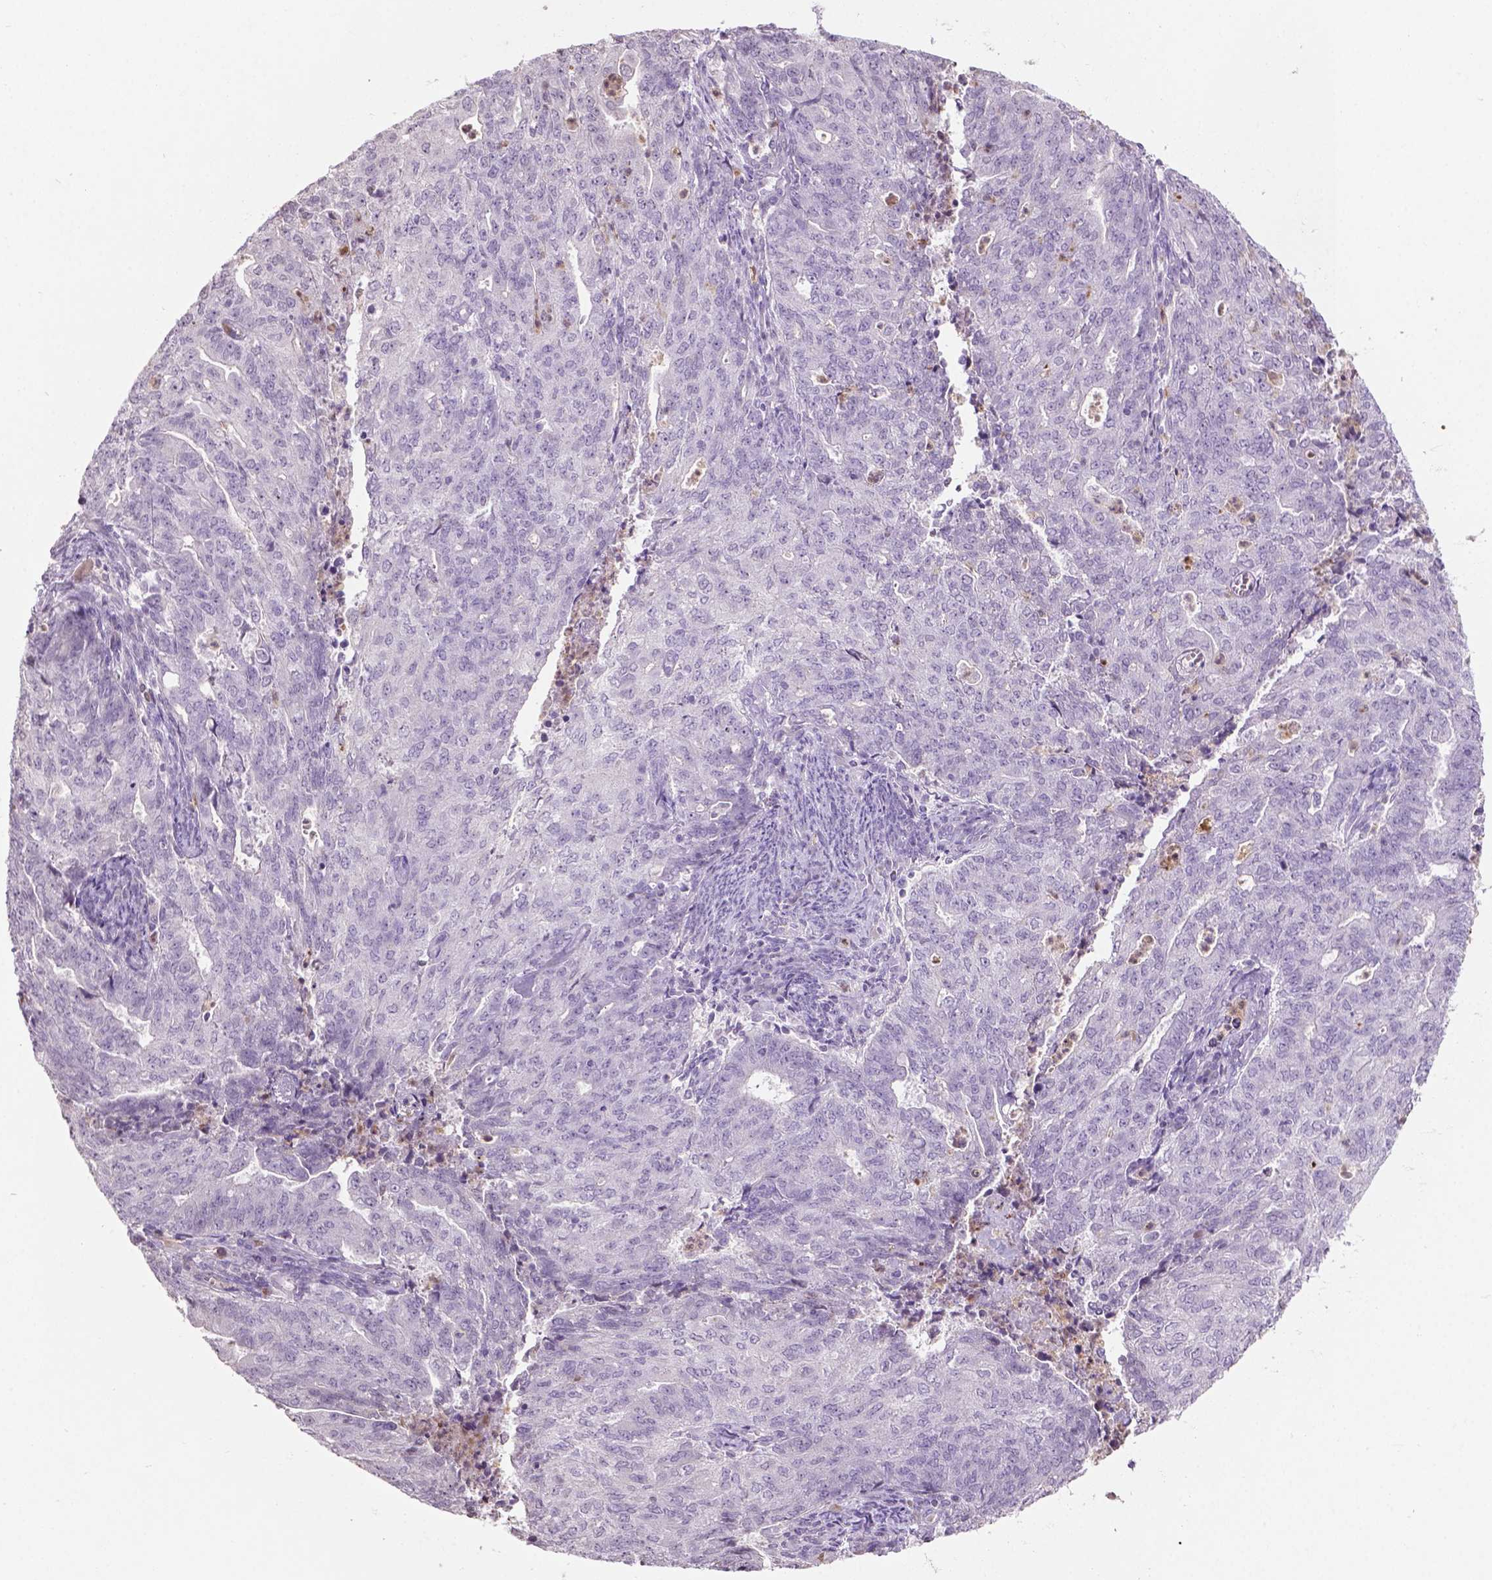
{"staining": {"intensity": "negative", "quantity": "none", "location": "none"}, "tissue": "endometrial cancer", "cell_type": "Tumor cells", "image_type": "cancer", "snomed": [{"axis": "morphology", "description": "Adenocarcinoma, NOS"}, {"axis": "topography", "description": "Endometrium"}], "caption": "IHC of human adenocarcinoma (endometrial) shows no expression in tumor cells.", "gene": "NTNG2", "patient": {"sex": "female", "age": 82}}